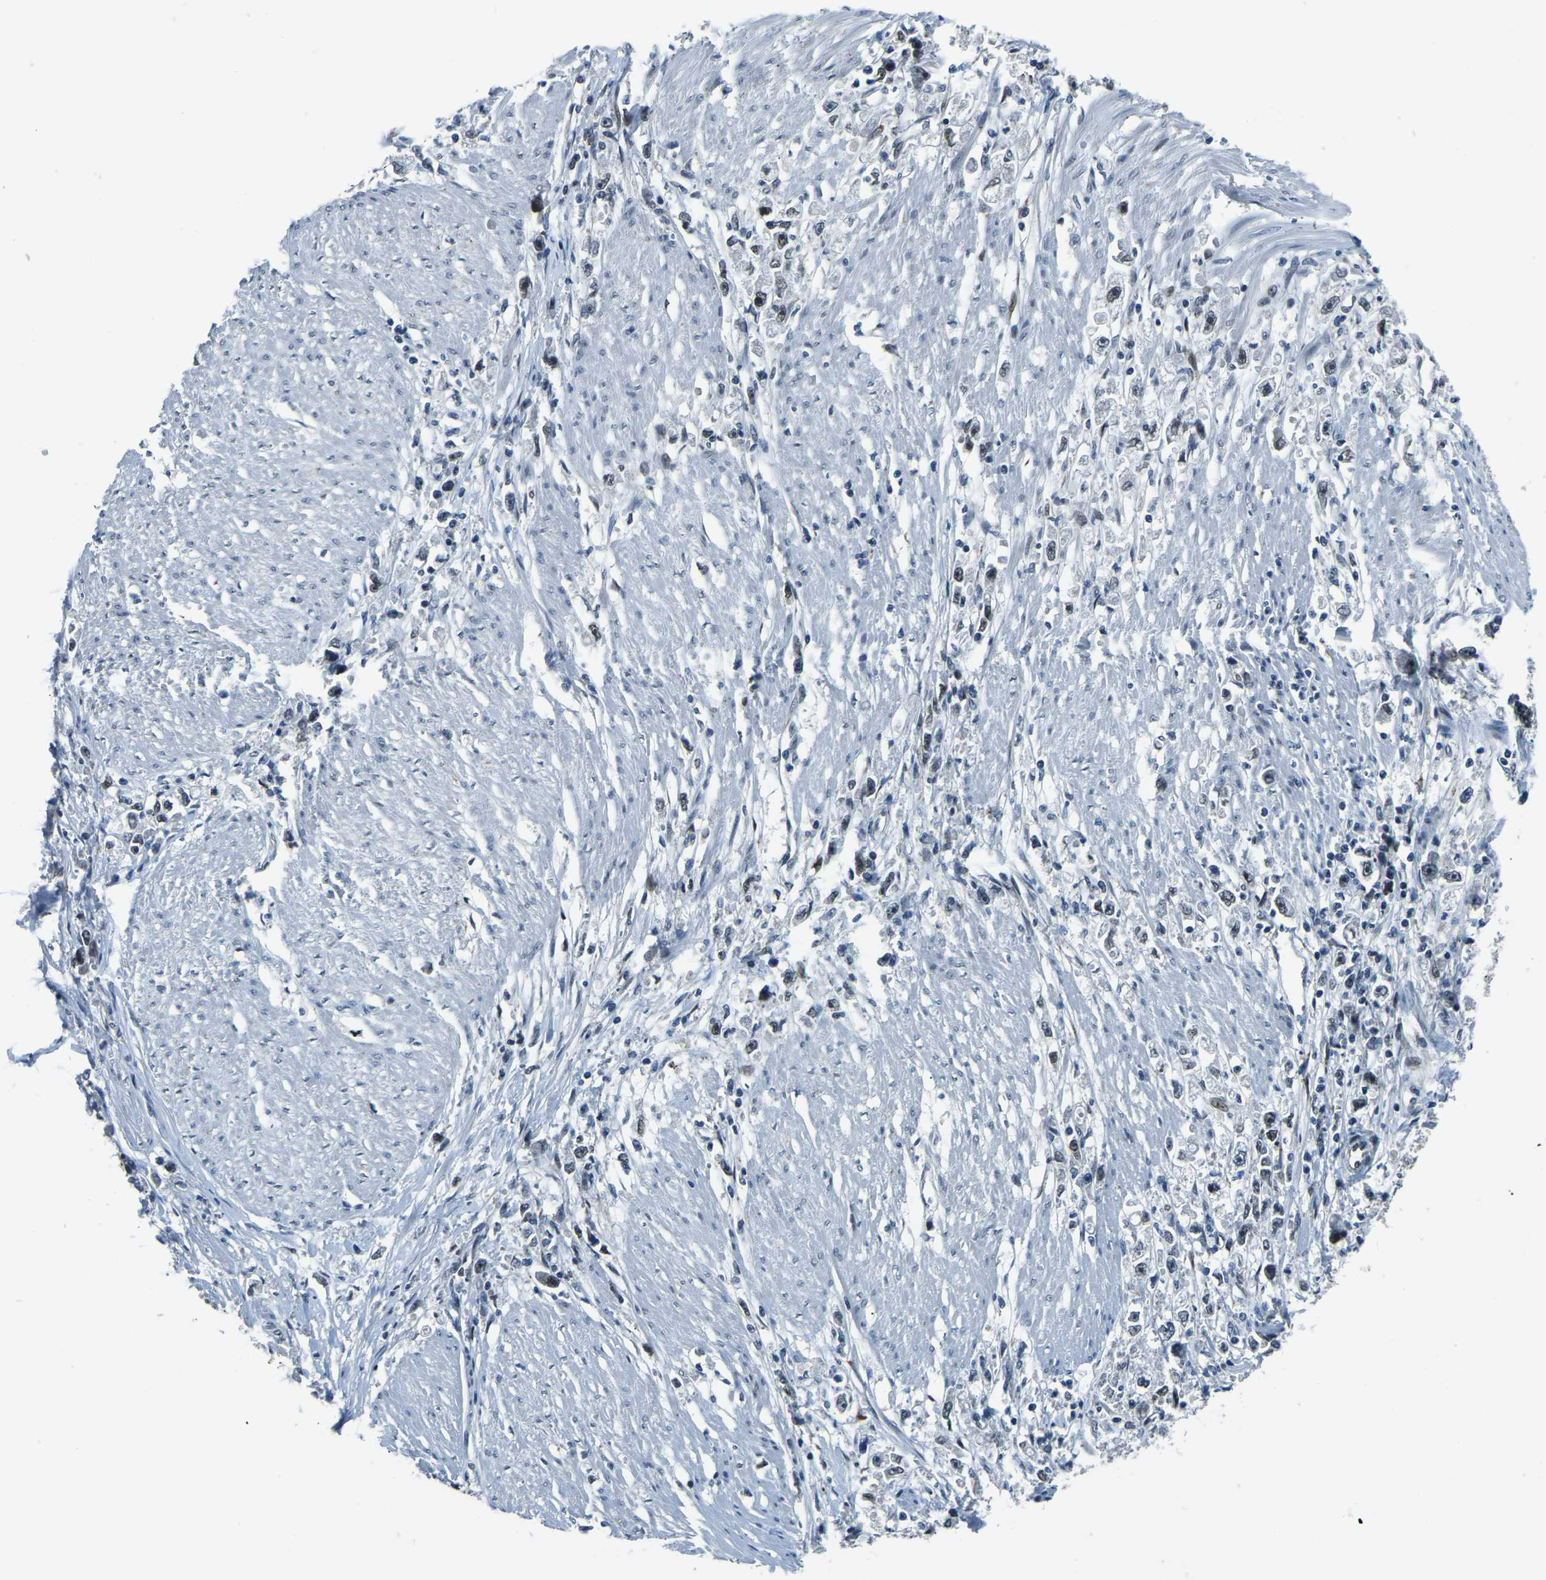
{"staining": {"intensity": "moderate", "quantity": "<25%", "location": "nuclear"}, "tissue": "stomach cancer", "cell_type": "Tumor cells", "image_type": "cancer", "snomed": [{"axis": "morphology", "description": "Adenocarcinoma, NOS"}, {"axis": "topography", "description": "Stomach"}], "caption": "There is low levels of moderate nuclear positivity in tumor cells of adenocarcinoma (stomach), as demonstrated by immunohistochemical staining (brown color).", "gene": "ING2", "patient": {"sex": "female", "age": 59}}